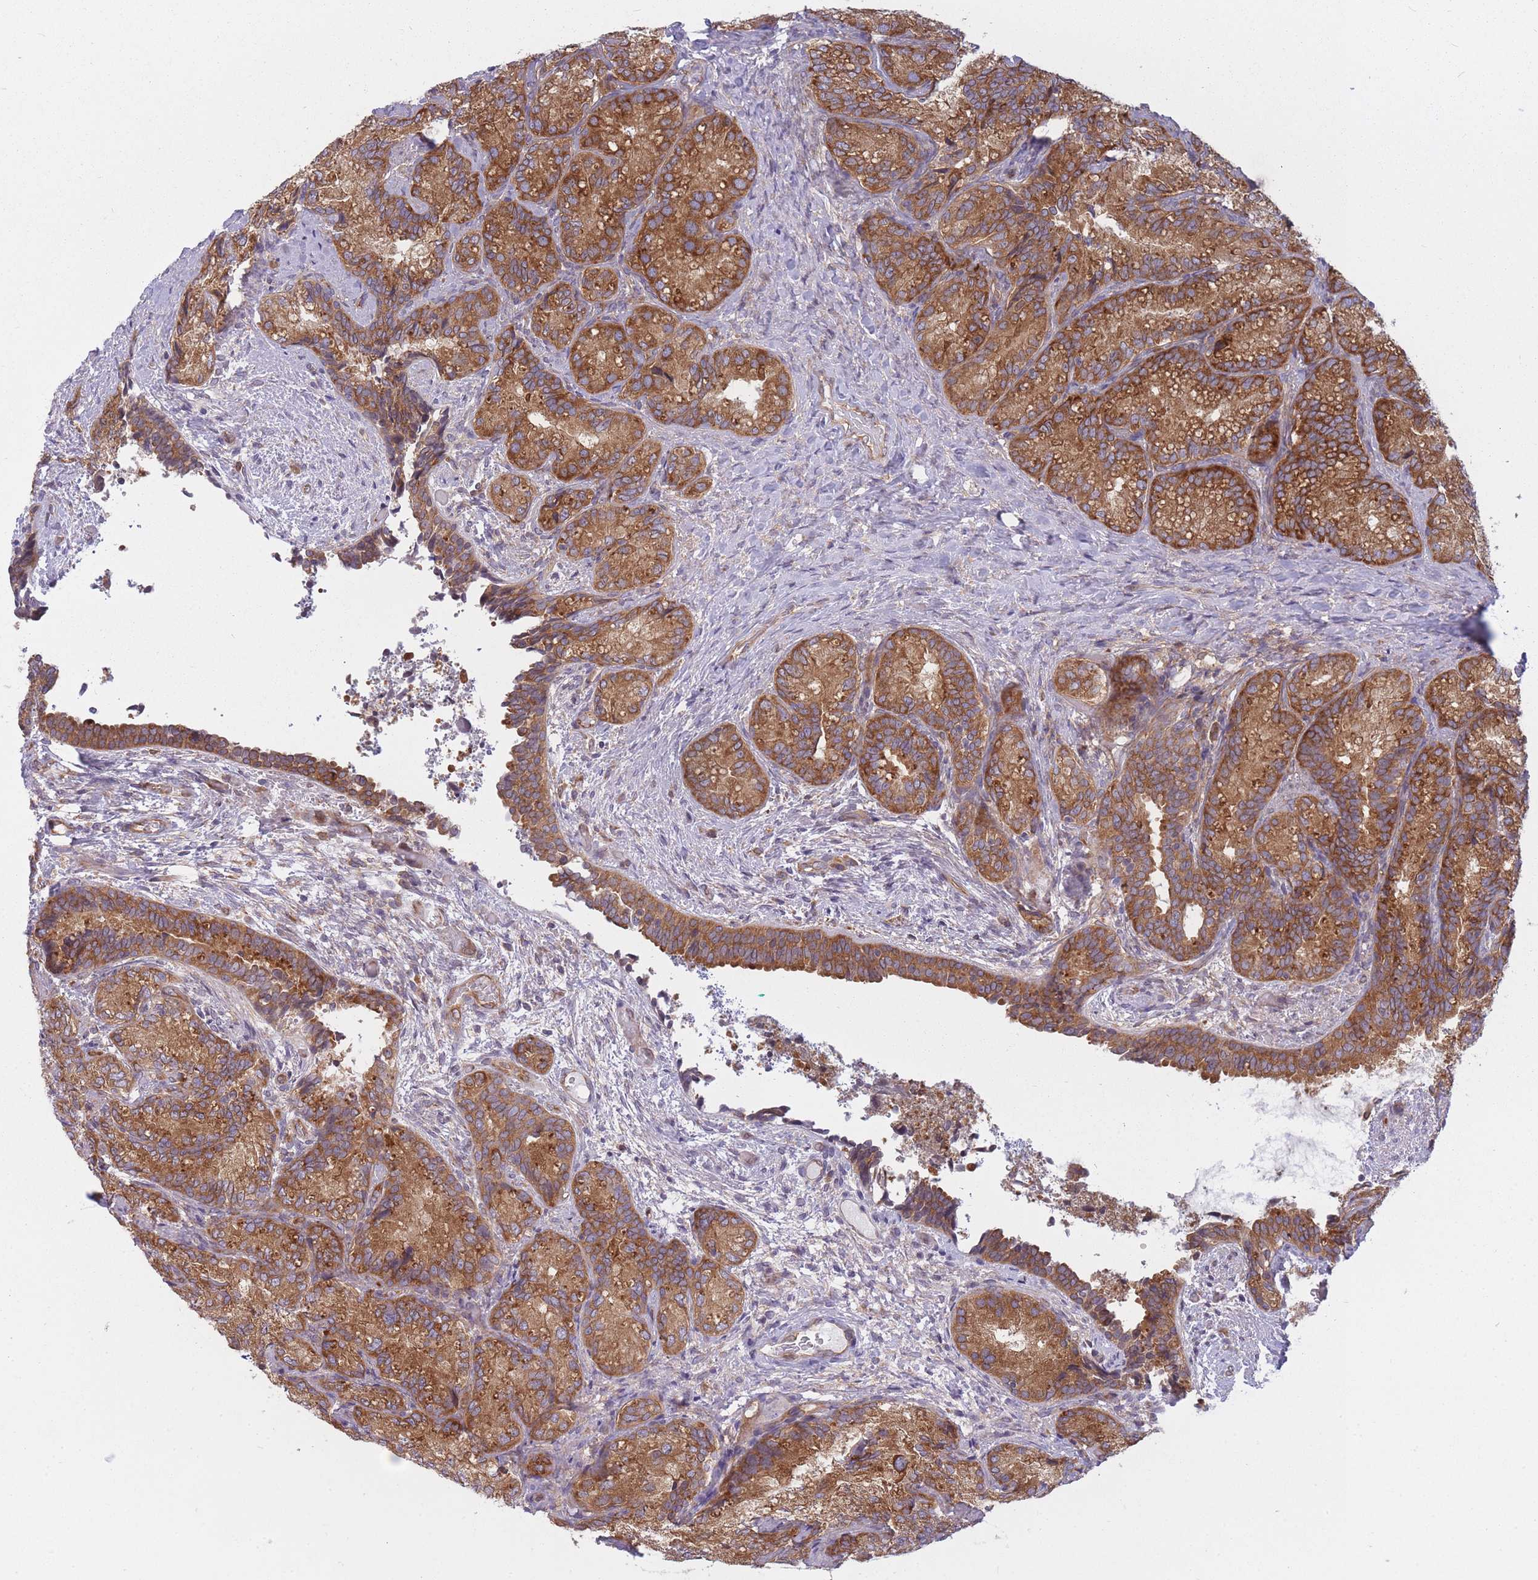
{"staining": {"intensity": "strong", "quantity": ">75%", "location": "cytoplasmic/membranous"}, "tissue": "seminal vesicle", "cell_type": "Glandular cells", "image_type": "normal", "snomed": [{"axis": "morphology", "description": "Normal tissue, NOS"}, {"axis": "topography", "description": "Seminal veicle"}], "caption": "DAB immunohistochemical staining of benign human seminal vesicle displays strong cytoplasmic/membranous protein positivity in about >75% of glandular cells. (brown staining indicates protein expression, while blue staining denotes nuclei).", "gene": "CCDC124", "patient": {"sex": "male", "age": 58}}